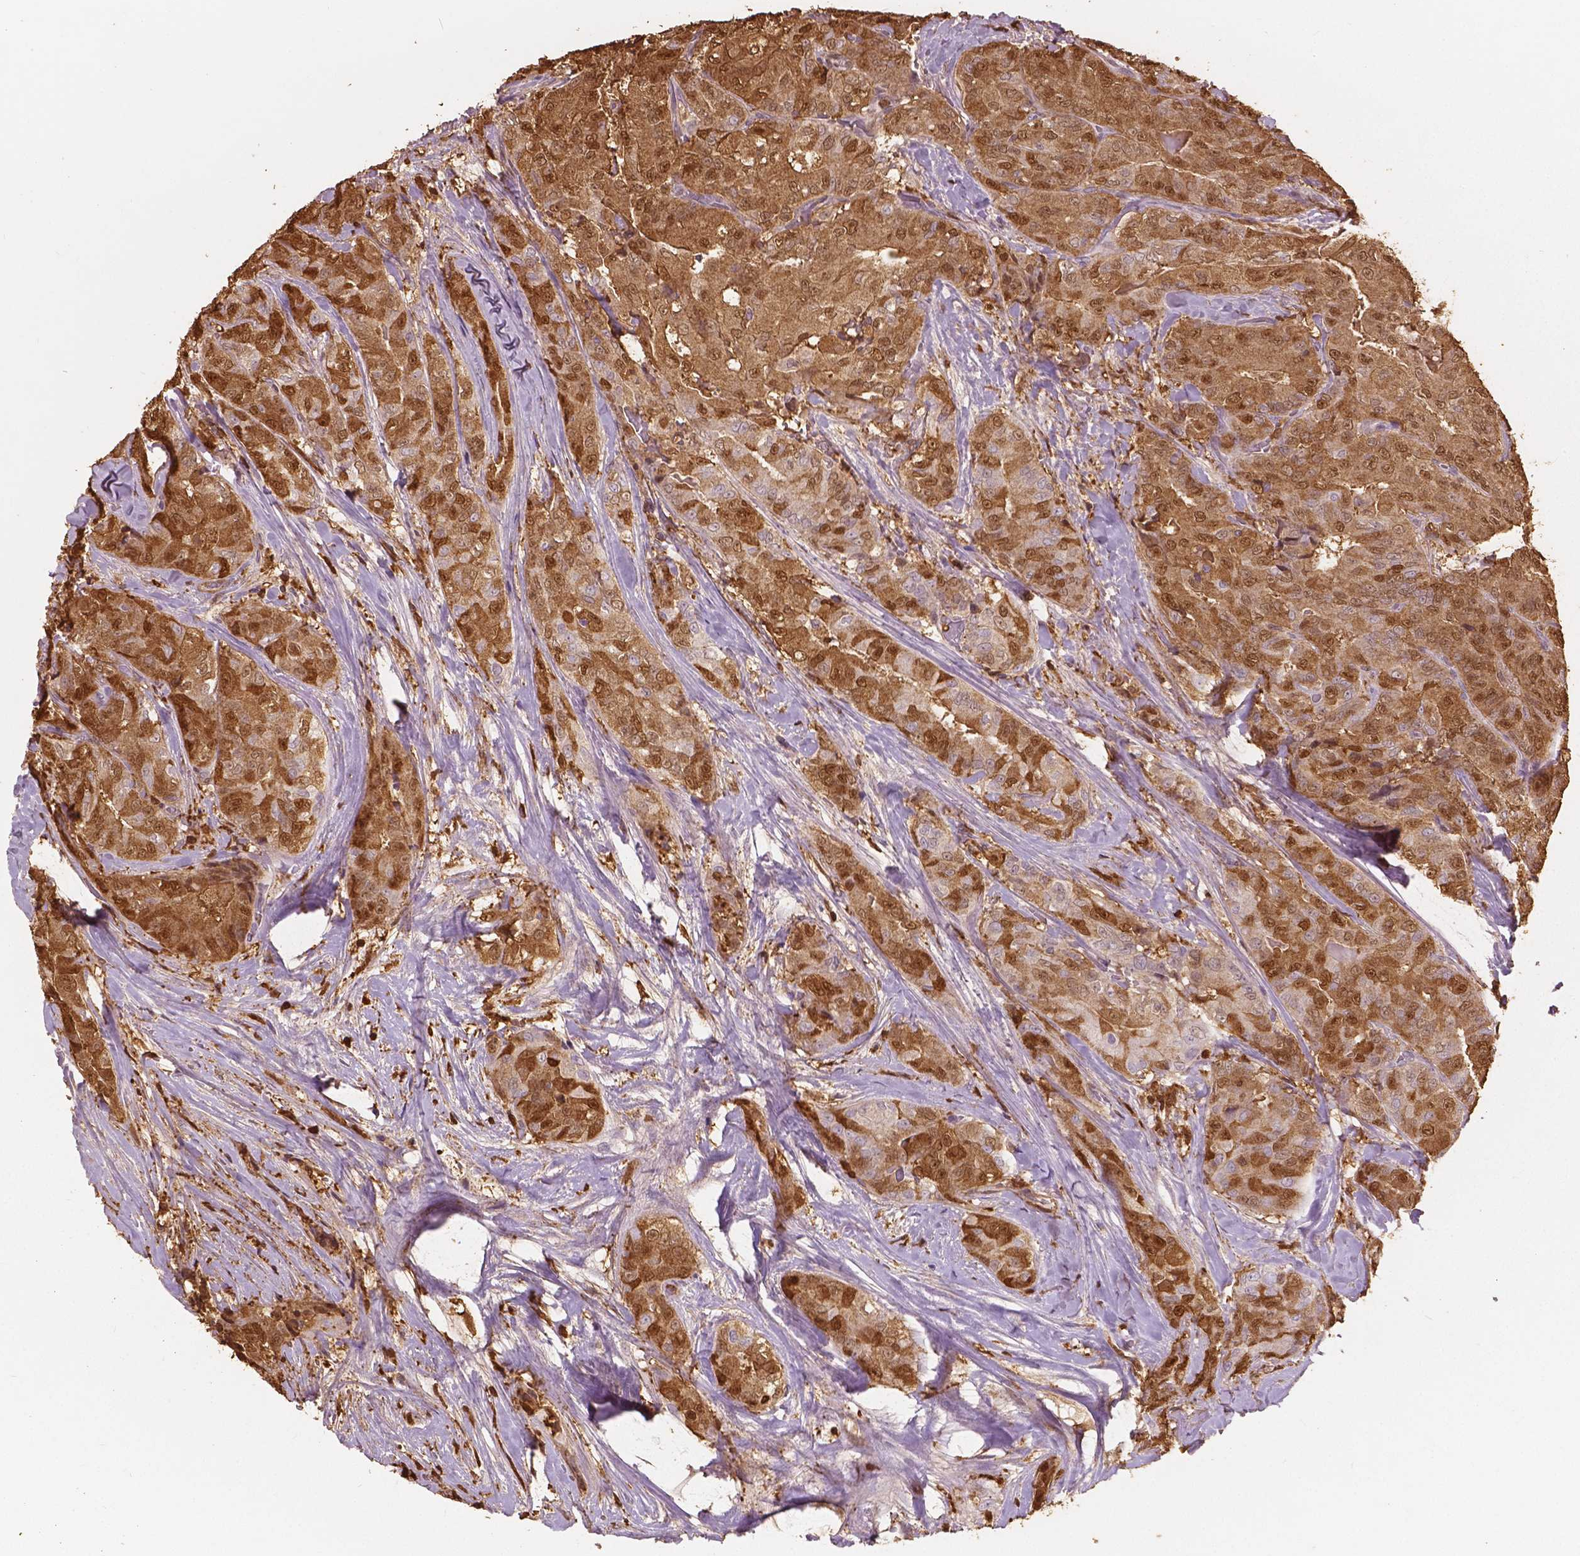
{"staining": {"intensity": "moderate", "quantity": ">75%", "location": "cytoplasmic/membranous,nuclear"}, "tissue": "thyroid cancer", "cell_type": "Tumor cells", "image_type": "cancer", "snomed": [{"axis": "morphology", "description": "Papillary adenocarcinoma, NOS"}, {"axis": "topography", "description": "Thyroid gland"}], "caption": "This is an image of immunohistochemistry staining of thyroid papillary adenocarcinoma, which shows moderate positivity in the cytoplasmic/membranous and nuclear of tumor cells.", "gene": "S100A4", "patient": {"sex": "male", "age": 61}}